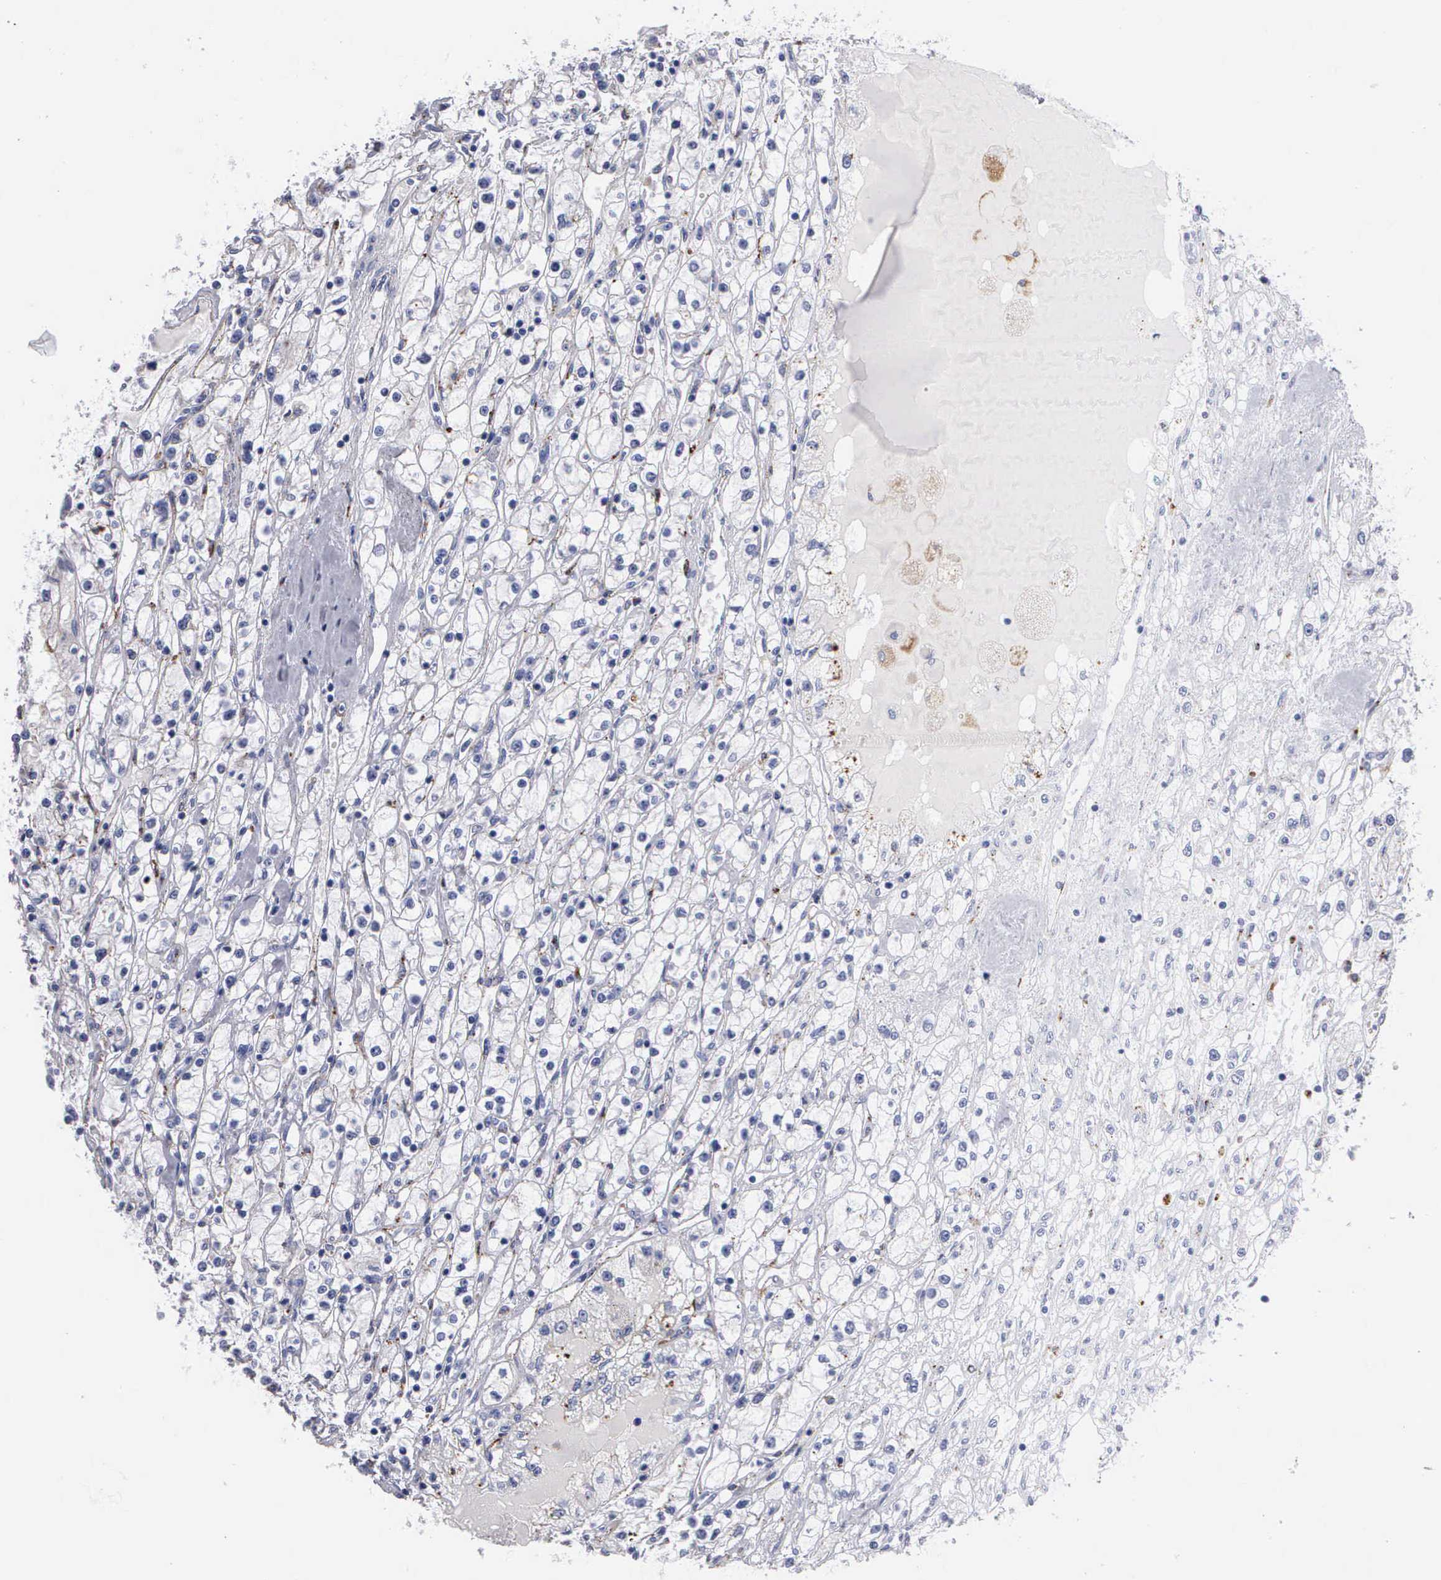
{"staining": {"intensity": "negative", "quantity": "none", "location": "none"}, "tissue": "renal cancer", "cell_type": "Tumor cells", "image_type": "cancer", "snomed": [{"axis": "morphology", "description": "Adenocarcinoma, NOS"}, {"axis": "topography", "description": "Kidney"}], "caption": "Protein analysis of adenocarcinoma (renal) demonstrates no significant staining in tumor cells. The staining was performed using DAB (3,3'-diaminobenzidine) to visualize the protein expression in brown, while the nuclei were stained in blue with hematoxylin (Magnification: 20x).", "gene": "CTSL", "patient": {"sex": "male", "age": 56}}